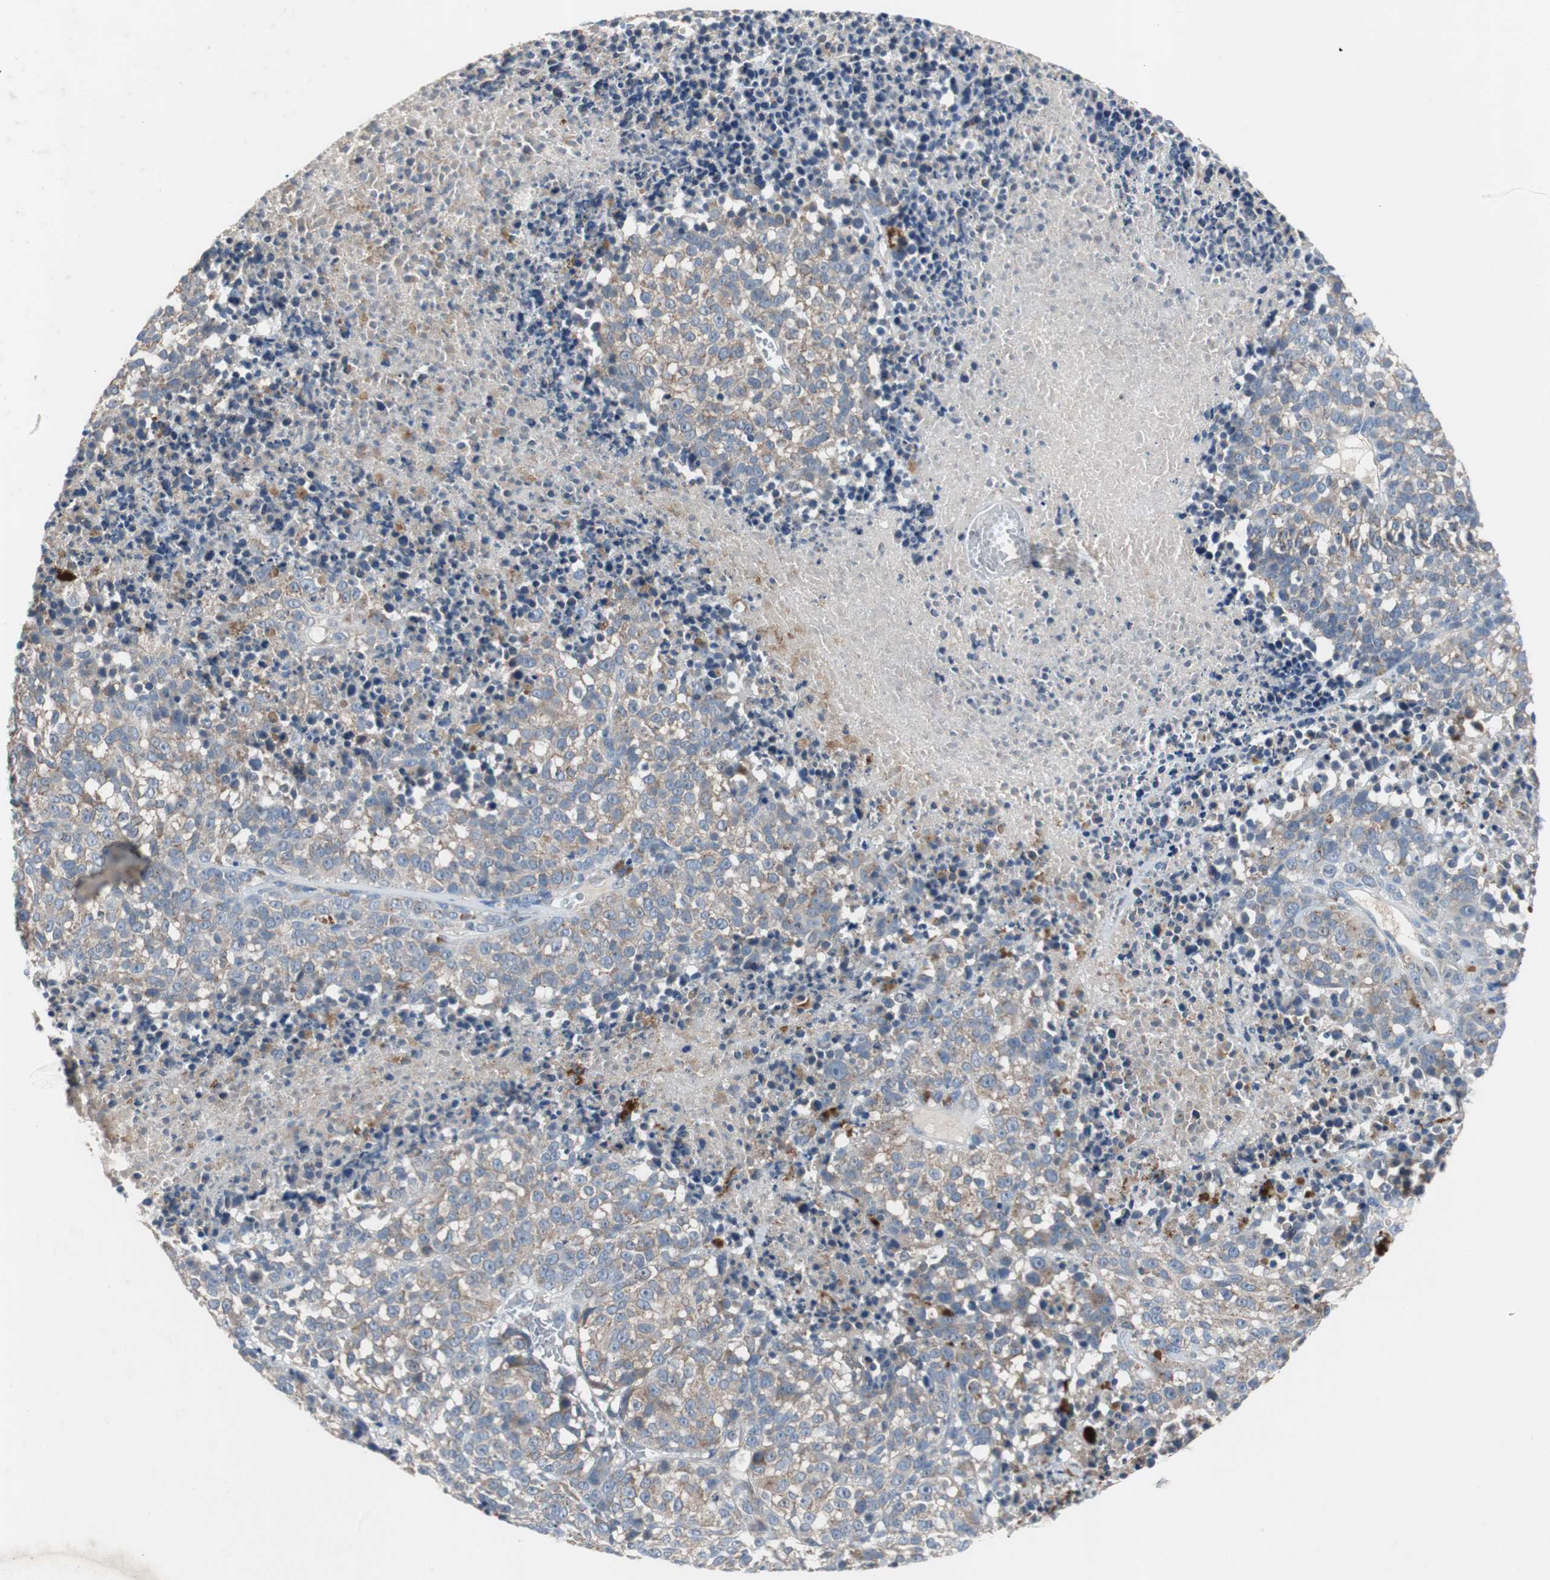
{"staining": {"intensity": "moderate", "quantity": "25%-75%", "location": "cytoplasmic/membranous"}, "tissue": "melanoma", "cell_type": "Tumor cells", "image_type": "cancer", "snomed": [{"axis": "morphology", "description": "Malignant melanoma, Metastatic site"}, {"axis": "topography", "description": "Cerebral cortex"}], "caption": "Protein expression analysis of malignant melanoma (metastatic site) exhibits moderate cytoplasmic/membranous staining in about 25%-75% of tumor cells.", "gene": "CALB2", "patient": {"sex": "female", "age": 52}}